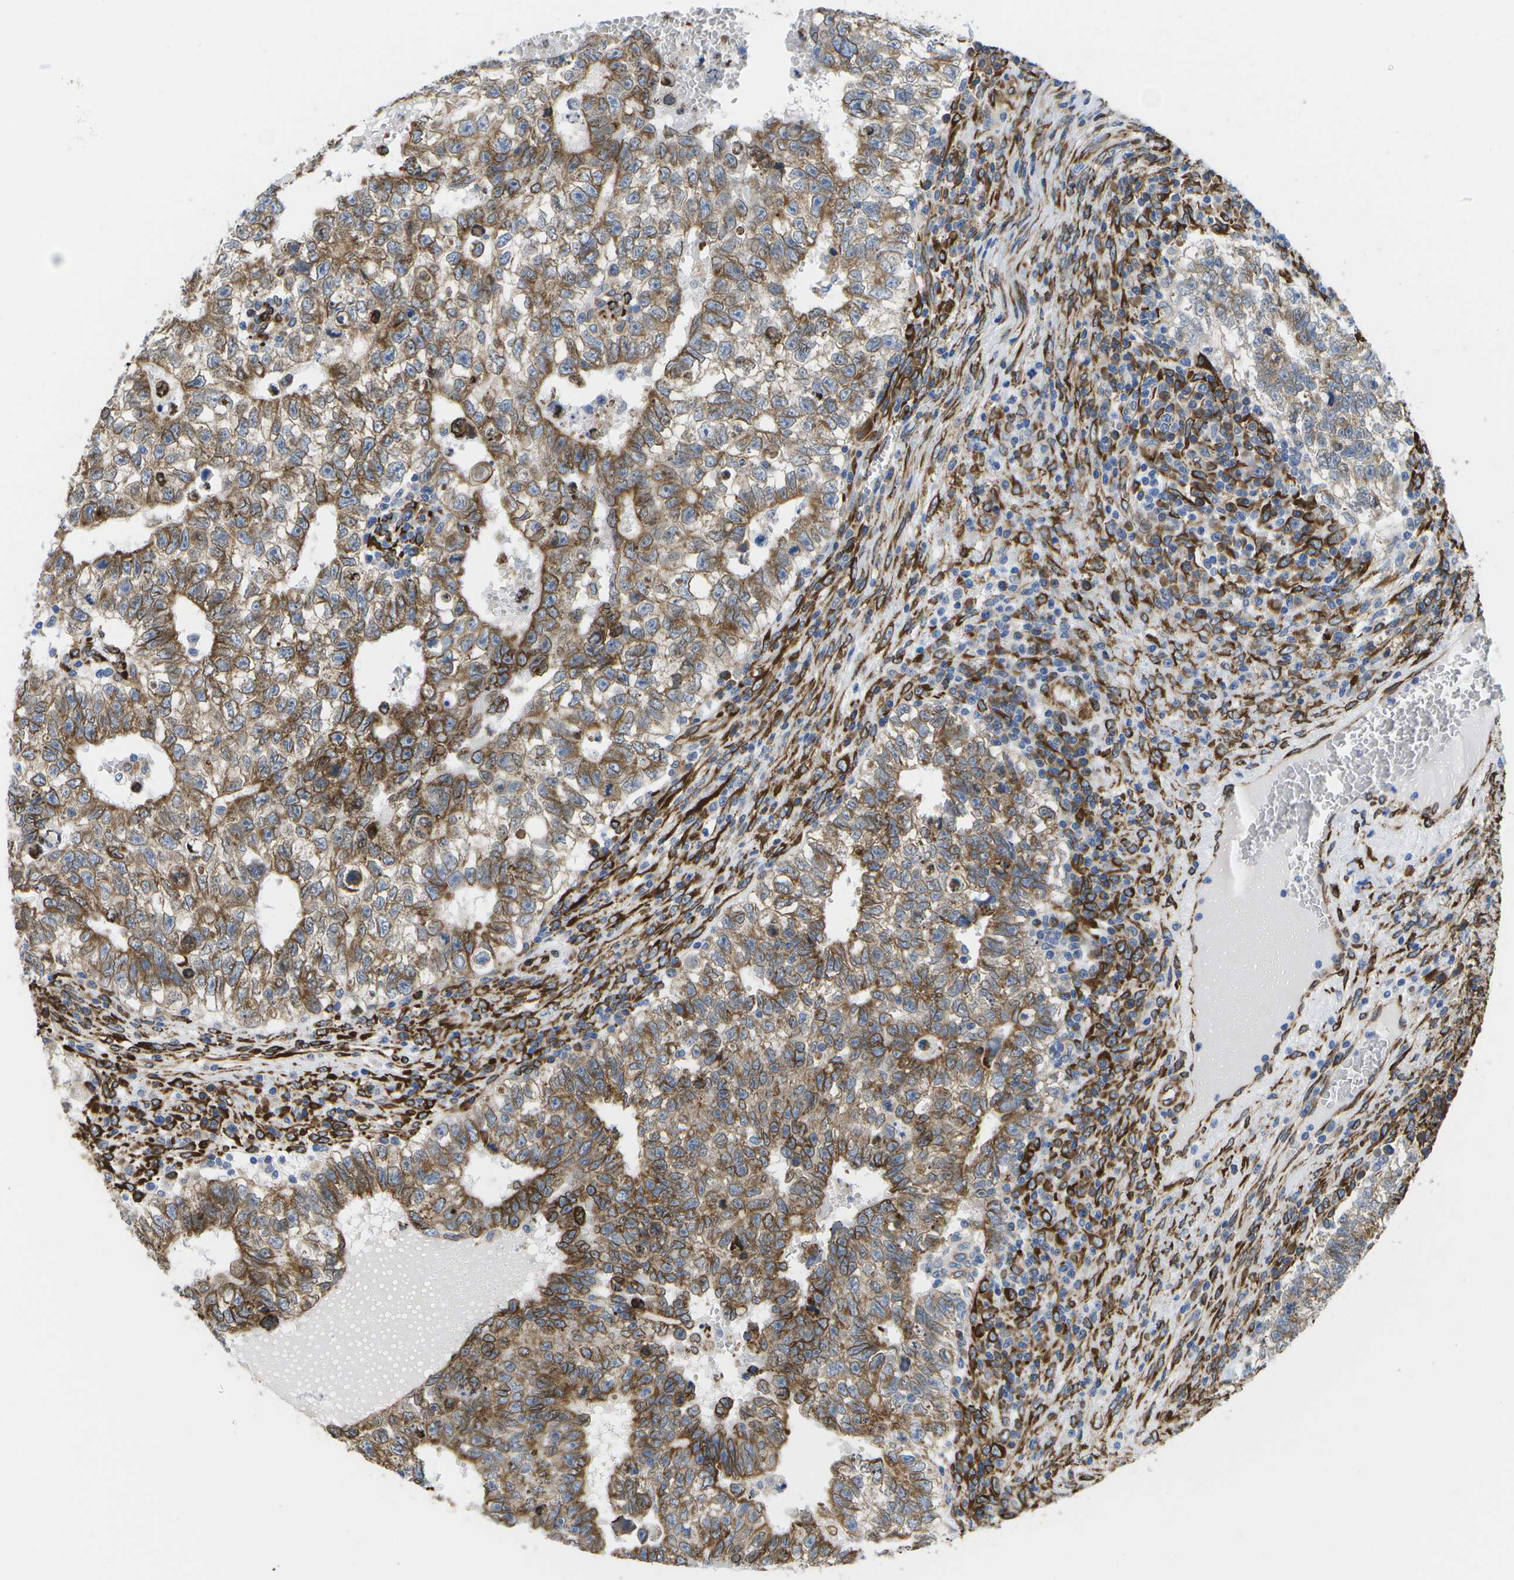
{"staining": {"intensity": "moderate", "quantity": ">75%", "location": "cytoplasmic/membranous"}, "tissue": "testis cancer", "cell_type": "Tumor cells", "image_type": "cancer", "snomed": [{"axis": "morphology", "description": "Seminoma, NOS"}, {"axis": "morphology", "description": "Carcinoma, Embryonal, NOS"}, {"axis": "topography", "description": "Testis"}], "caption": "DAB (3,3'-diaminobenzidine) immunohistochemical staining of human testis seminoma demonstrates moderate cytoplasmic/membranous protein positivity in about >75% of tumor cells.", "gene": "ZDHHC17", "patient": {"sex": "male", "age": 38}}